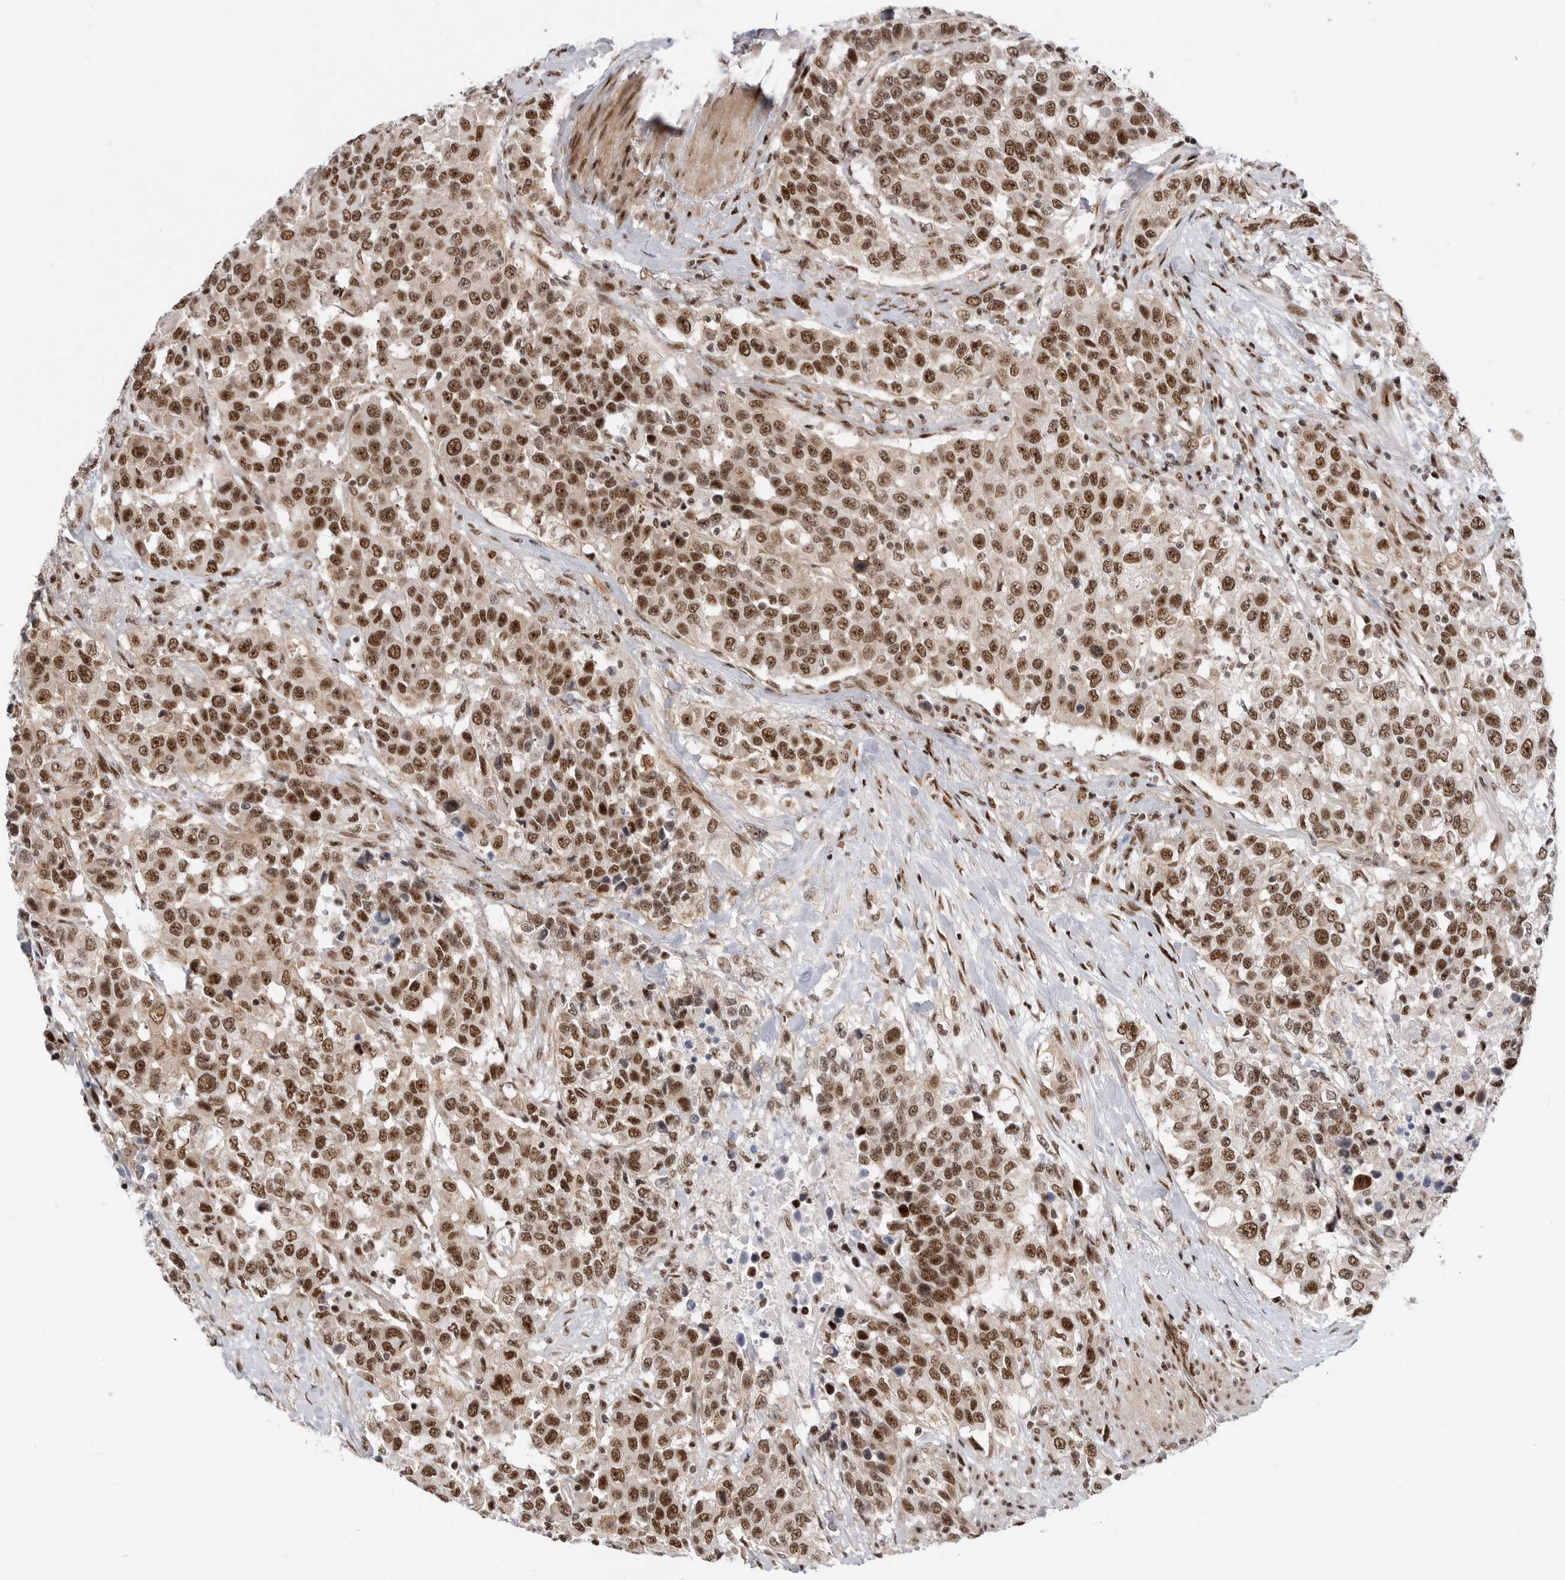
{"staining": {"intensity": "strong", "quantity": ">75%", "location": "nuclear"}, "tissue": "urothelial cancer", "cell_type": "Tumor cells", "image_type": "cancer", "snomed": [{"axis": "morphology", "description": "Urothelial carcinoma, High grade"}, {"axis": "topography", "description": "Urinary bladder"}], "caption": "Protein analysis of high-grade urothelial carcinoma tissue exhibits strong nuclear expression in about >75% of tumor cells.", "gene": "GPATCH2", "patient": {"sex": "female", "age": 80}}